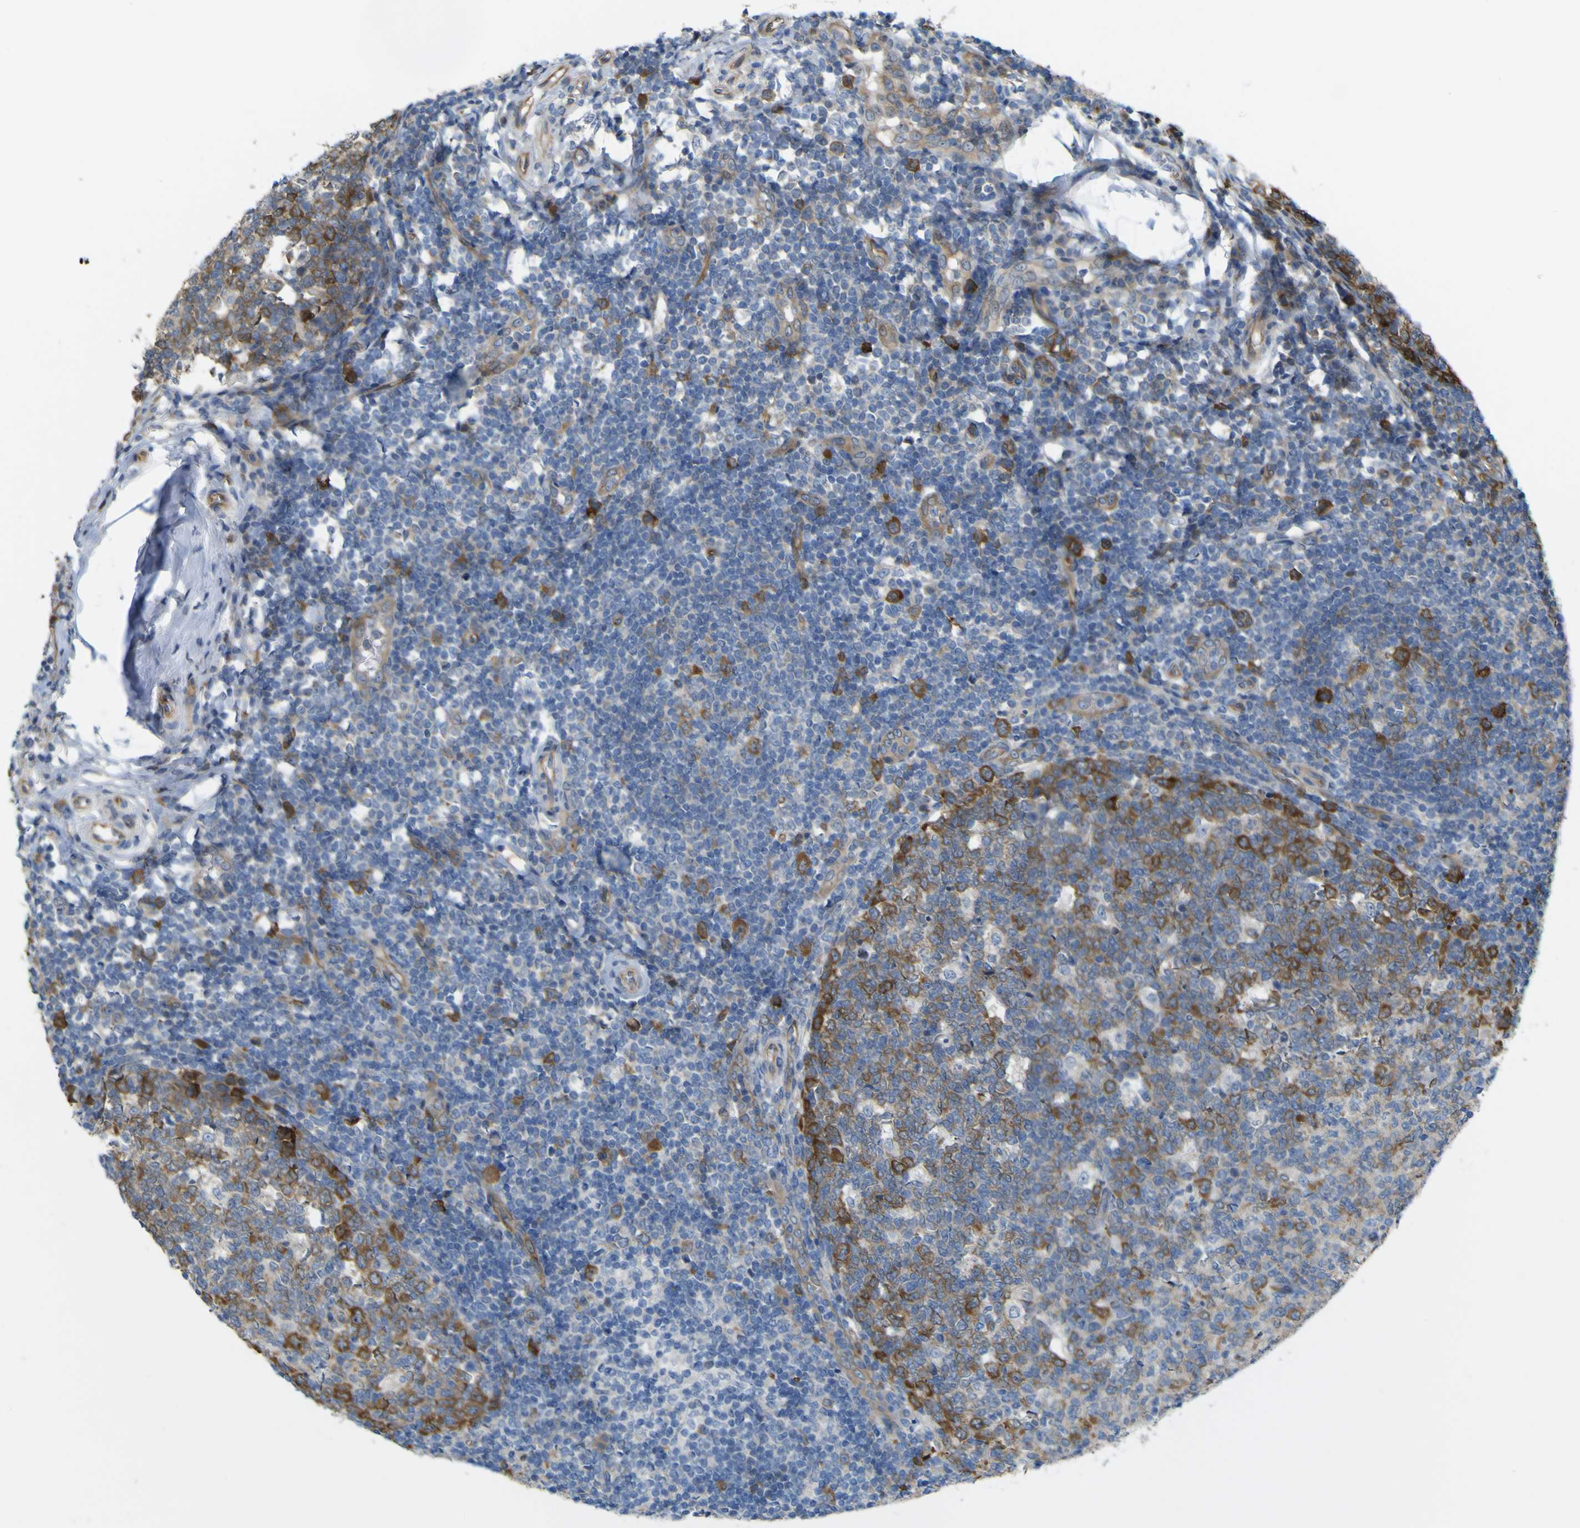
{"staining": {"intensity": "strong", "quantity": "25%-75%", "location": "cytoplasmic/membranous"}, "tissue": "tonsil", "cell_type": "Germinal center cells", "image_type": "normal", "snomed": [{"axis": "morphology", "description": "Normal tissue, NOS"}, {"axis": "topography", "description": "Tonsil"}], "caption": "Immunohistochemical staining of normal human tonsil reveals high levels of strong cytoplasmic/membranous staining in approximately 25%-75% of germinal center cells. The staining was performed using DAB, with brown indicating positive protein expression. Nuclei are stained blue with hematoxylin.", "gene": "JPH1", "patient": {"sex": "female", "age": 19}}